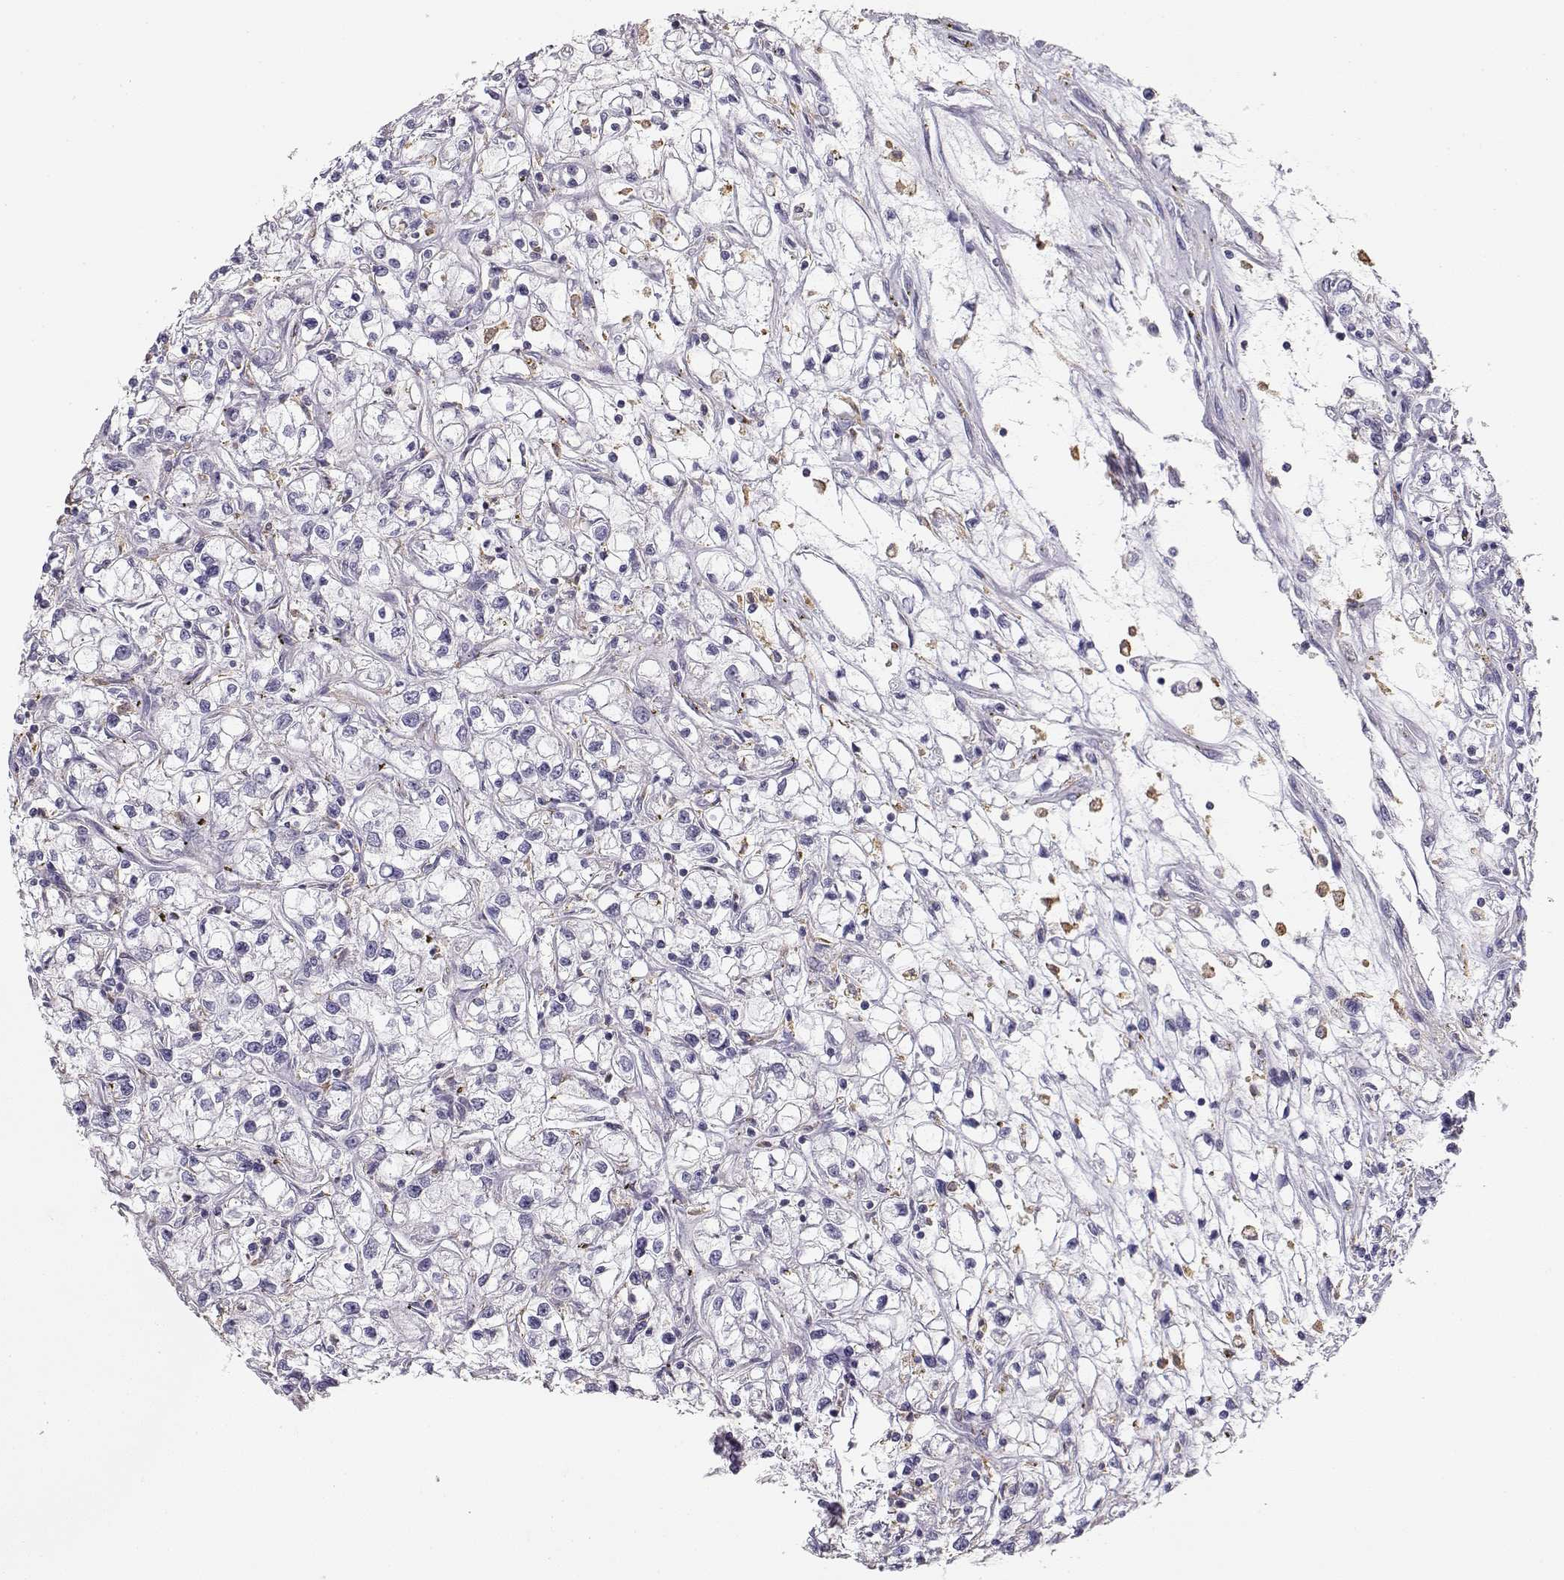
{"staining": {"intensity": "negative", "quantity": "none", "location": "none"}, "tissue": "renal cancer", "cell_type": "Tumor cells", "image_type": "cancer", "snomed": [{"axis": "morphology", "description": "Adenocarcinoma, NOS"}, {"axis": "topography", "description": "Kidney"}], "caption": "There is no significant expression in tumor cells of renal adenocarcinoma.", "gene": "VAV1", "patient": {"sex": "female", "age": 59}}